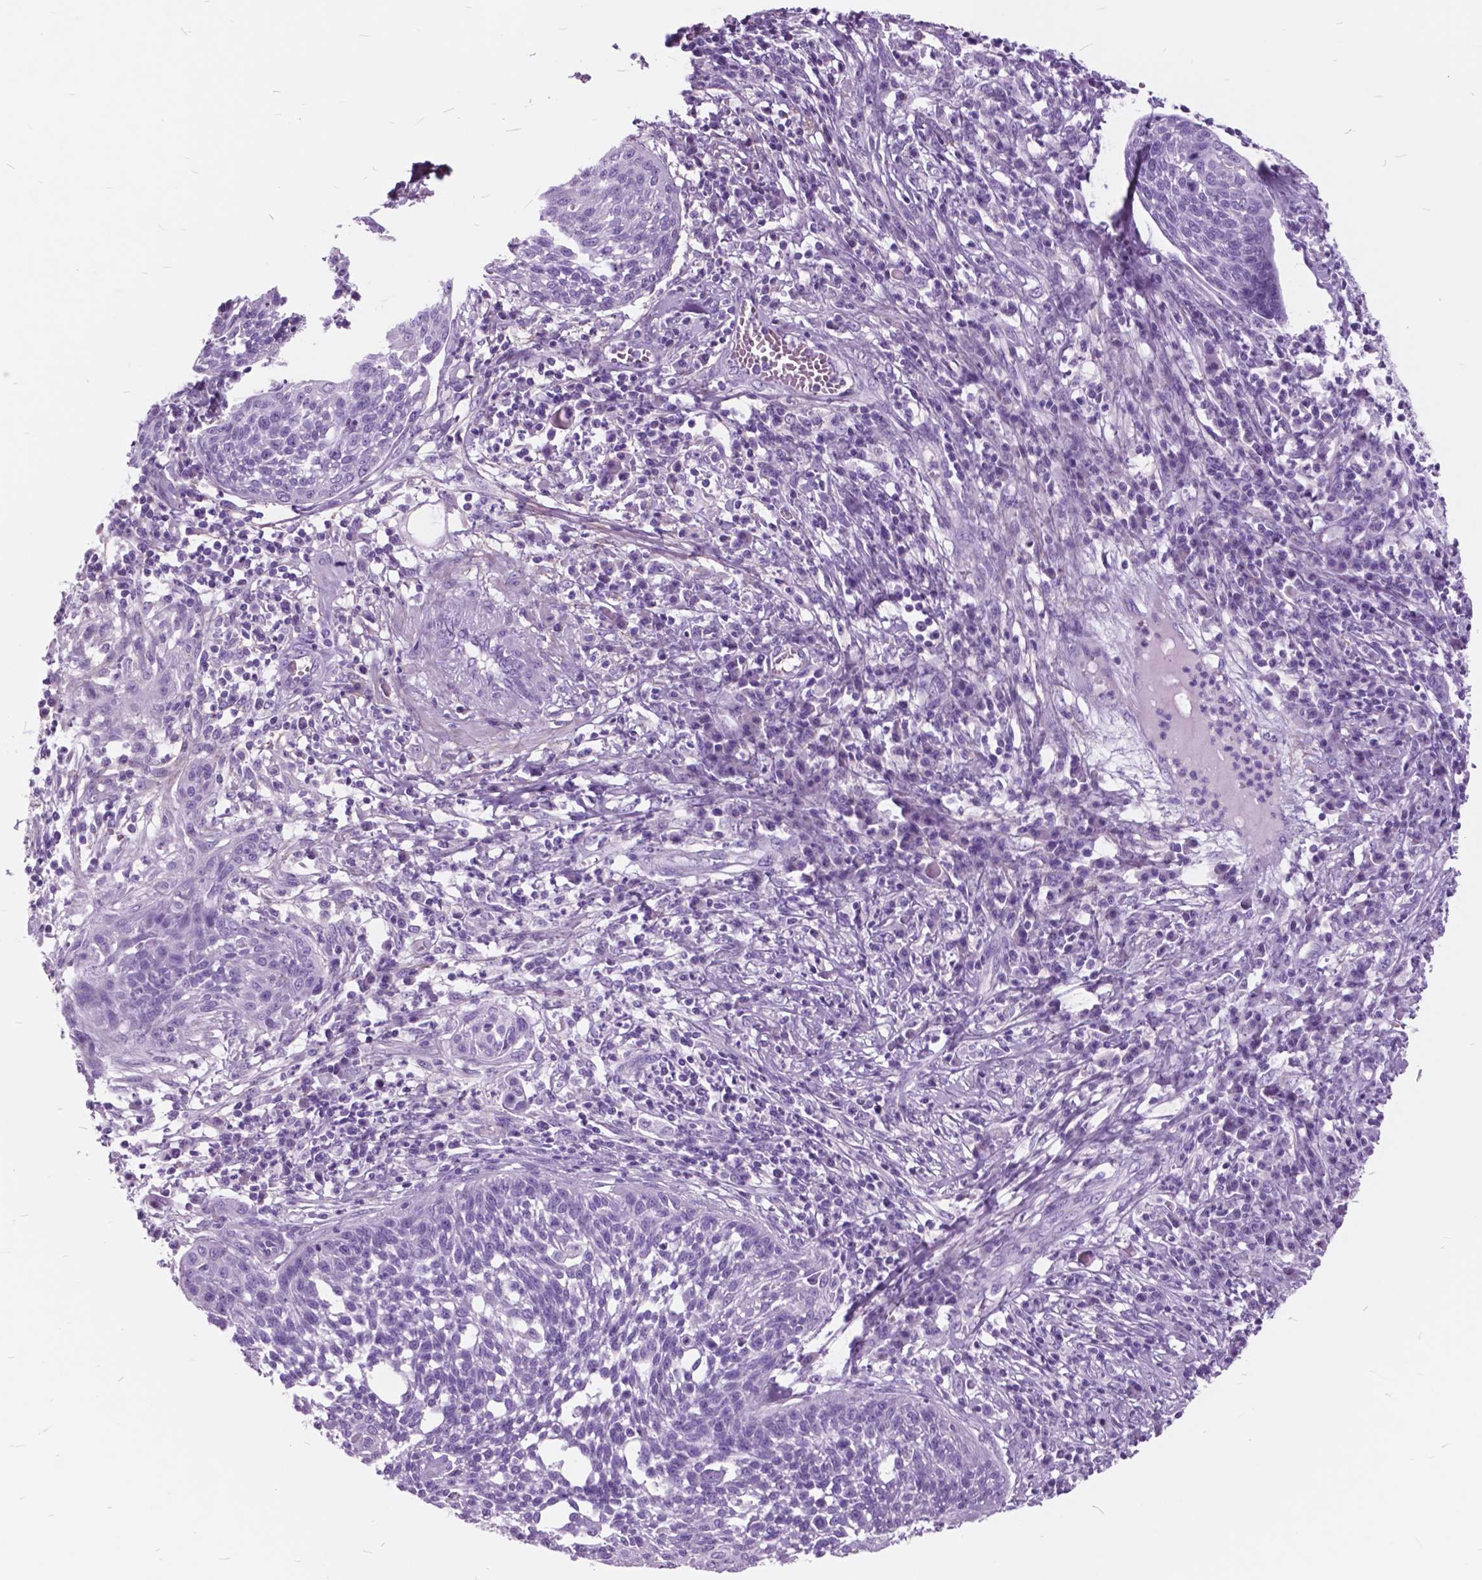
{"staining": {"intensity": "negative", "quantity": "none", "location": "none"}, "tissue": "cervical cancer", "cell_type": "Tumor cells", "image_type": "cancer", "snomed": [{"axis": "morphology", "description": "Squamous cell carcinoma, NOS"}, {"axis": "topography", "description": "Cervix"}], "caption": "IHC histopathology image of neoplastic tissue: cervical cancer stained with DAB (3,3'-diaminobenzidine) demonstrates no significant protein positivity in tumor cells.", "gene": "GDF9", "patient": {"sex": "female", "age": 34}}